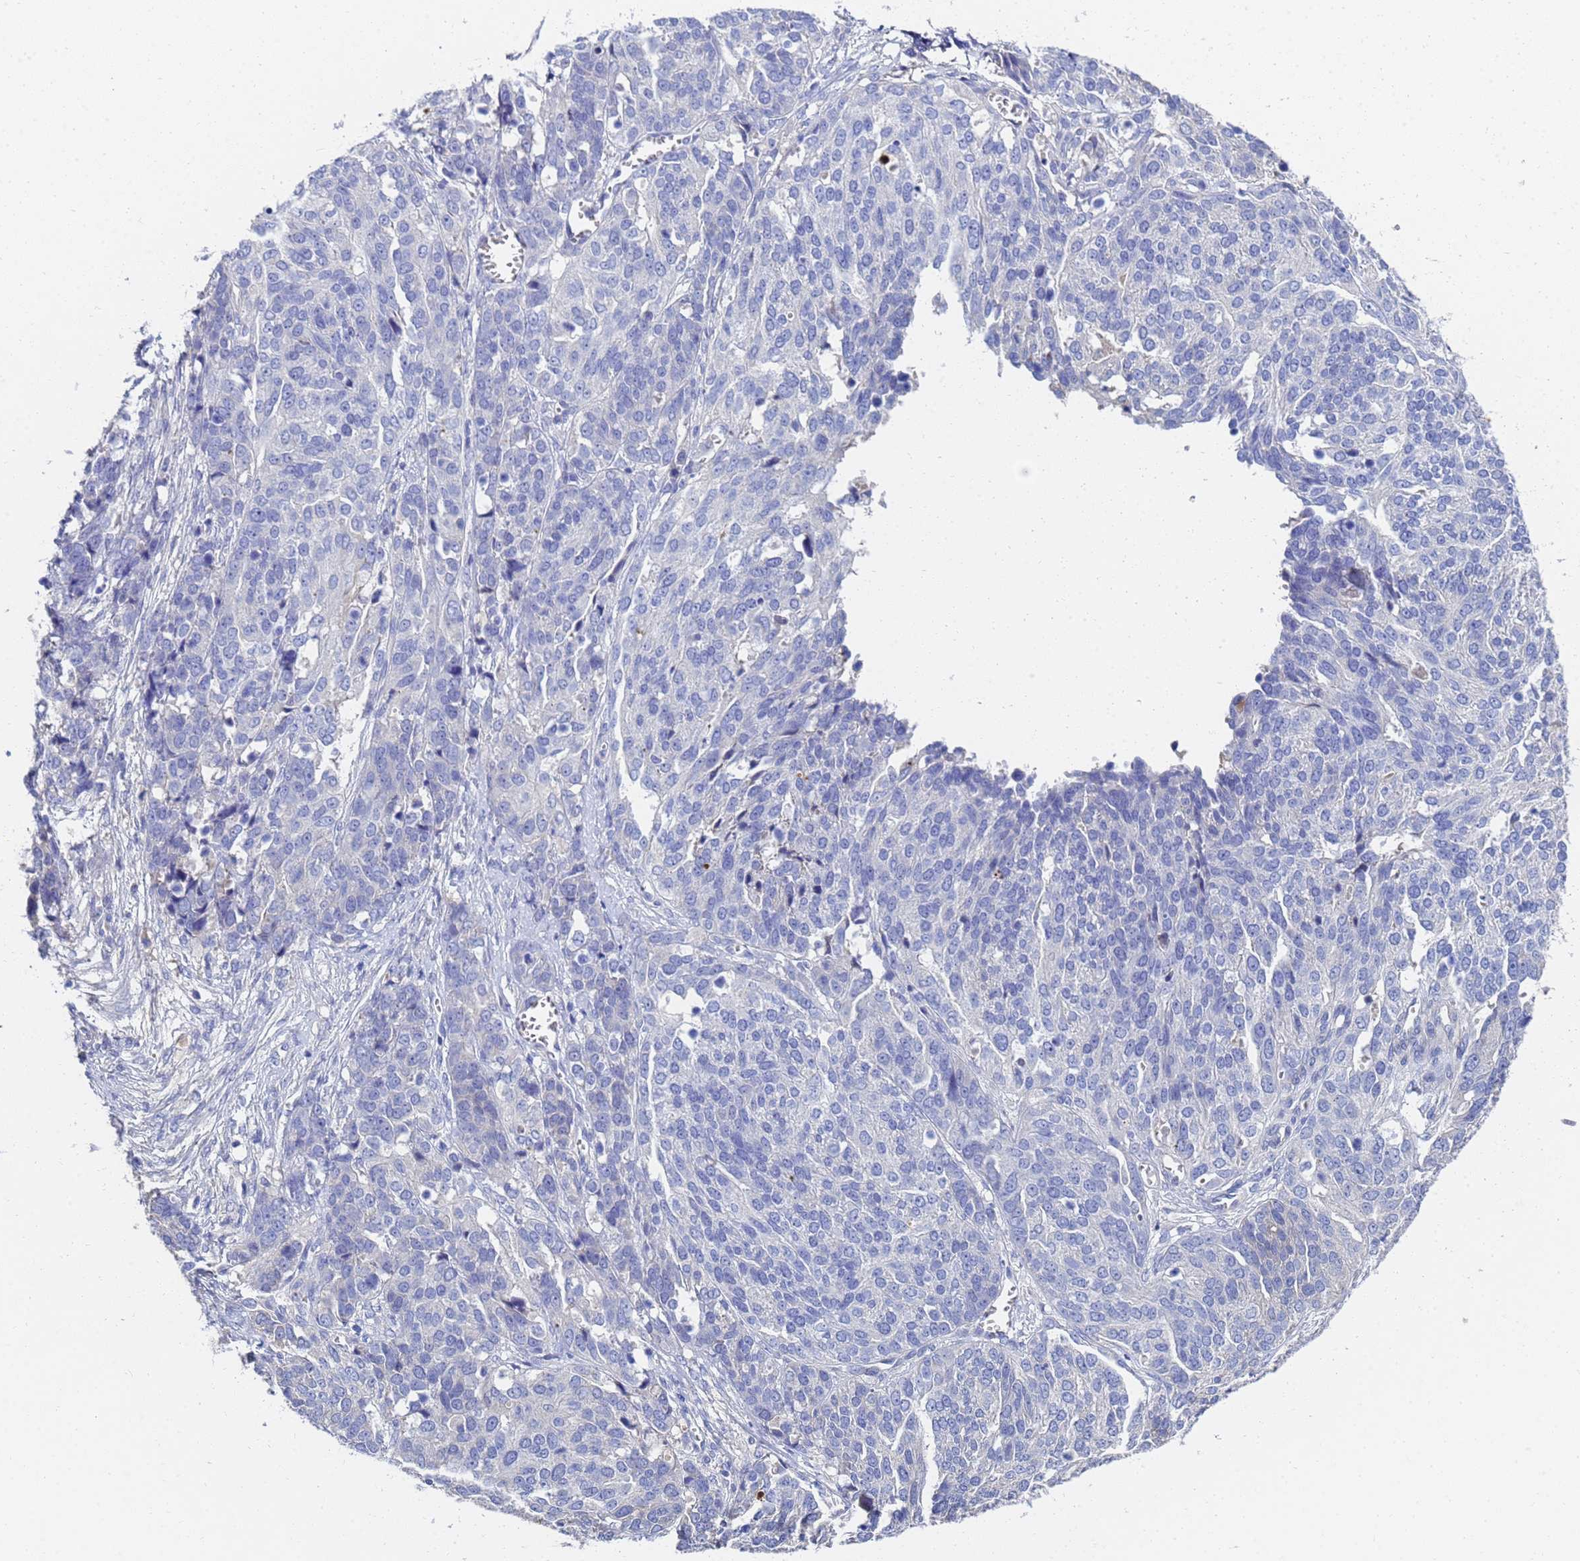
{"staining": {"intensity": "negative", "quantity": "none", "location": "none"}, "tissue": "ovarian cancer", "cell_type": "Tumor cells", "image_type": "cancer", "snomed": [{"axis": "morphology", "description": "Cystadenocarcinoma, serous, NOS"}, {"axis": "topography", "description": "Ovary"}], "caption": "Ovarian cancer (serous cystadenocarcinoma) stained for a protein using IHC reveals no positivity tumor cells.", "gene": "LBX2", "patient": {"sex": "female", "age": 44}}